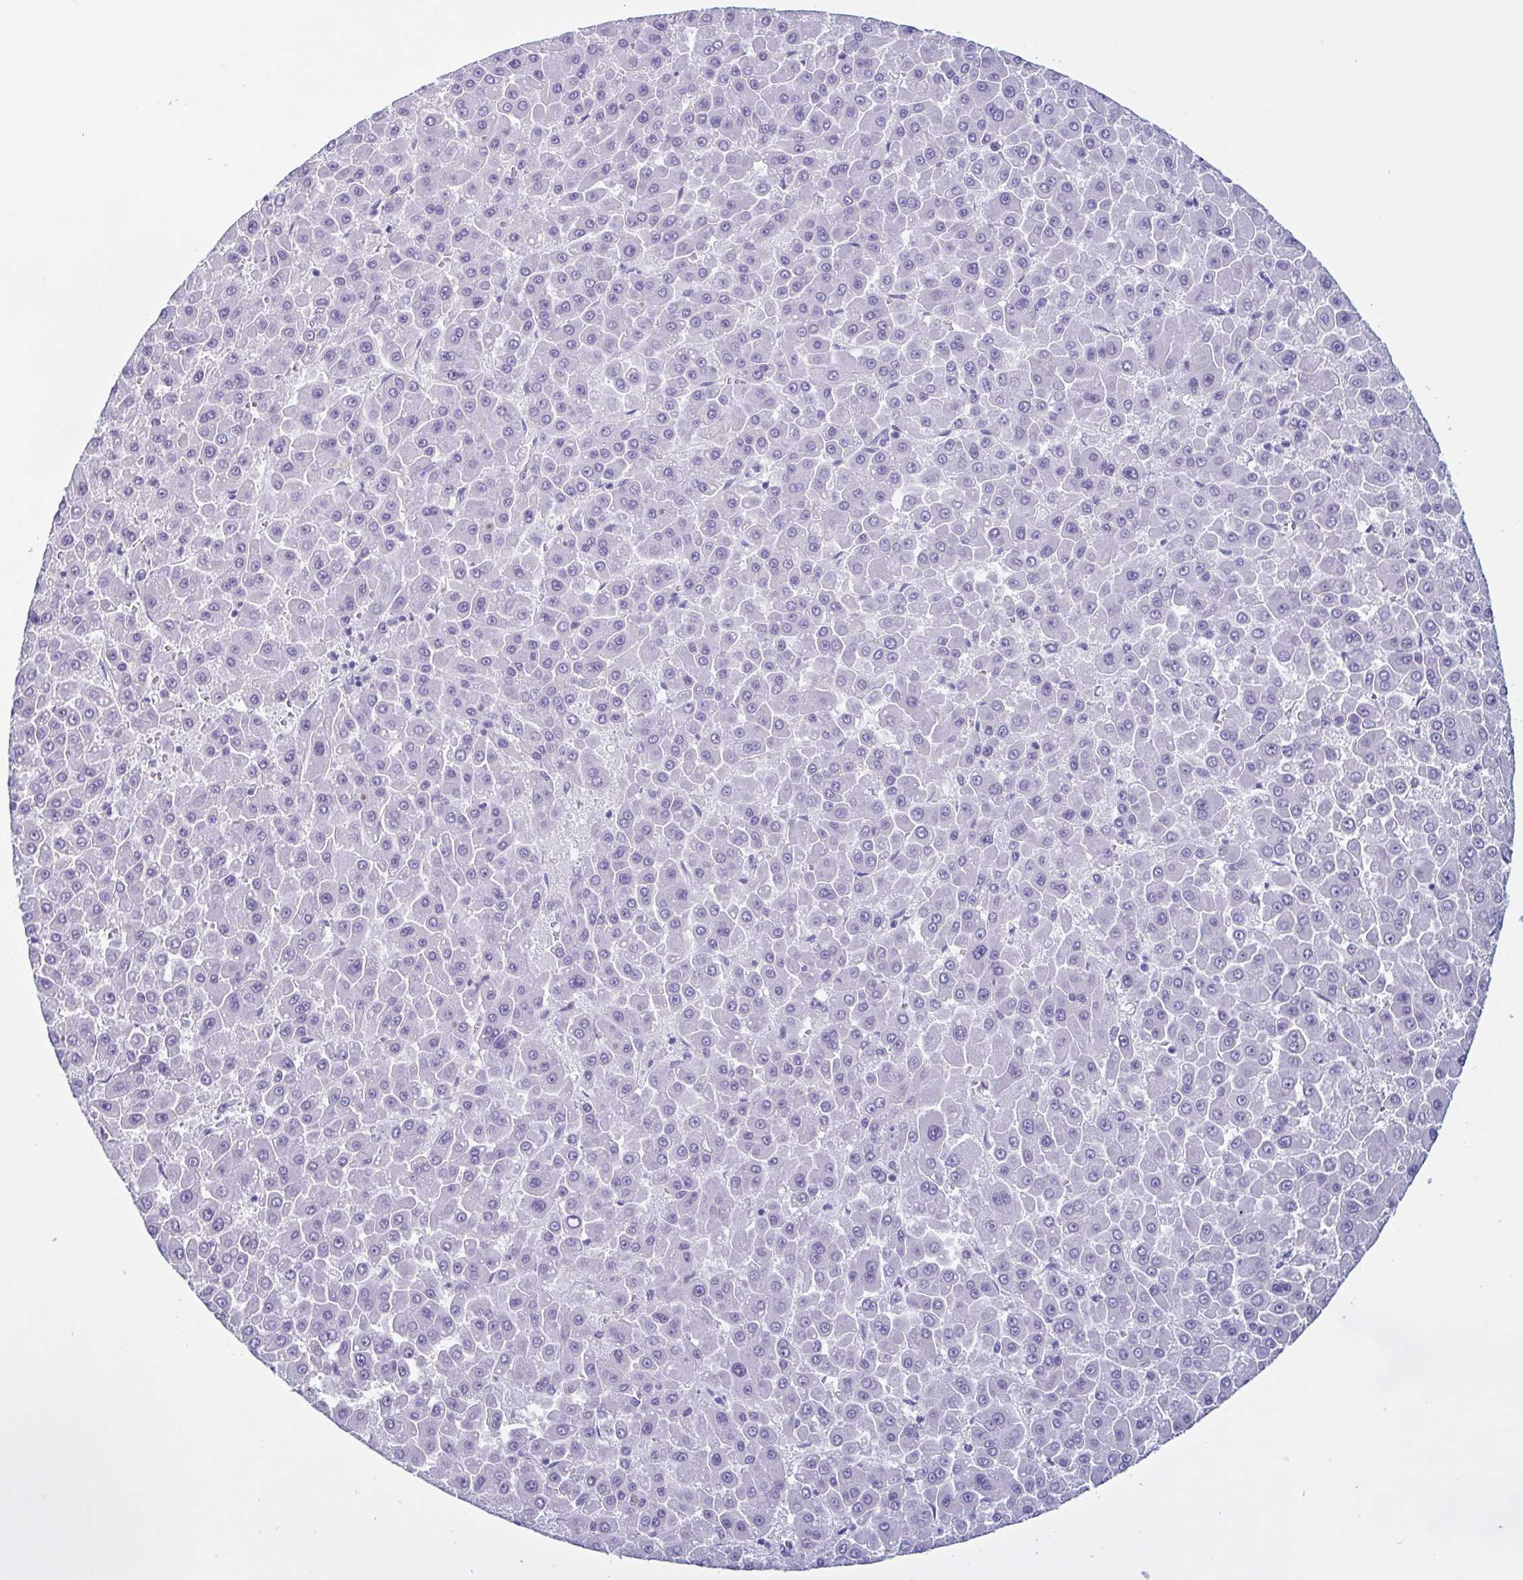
{"staining": {"intensity": "negative", "quantity": "none", "location": "none"}, "tissue": "liver cancer", "cell_type": "Tumor cells", "image_type": "cancer", "snomed": [{"axis": "morphology", "description": "Carcinoma, Hepatocellular, NOS"}, {"axis": "topography", "description": "Liver"}], "caption": "Human liver cancer (hepatocellular carcinoma) stained for a protein using immunohistochemistry displays no staining in tumor cells.", "gene": "INAFM1", "patient": {"sex": "male", "age": 78}}